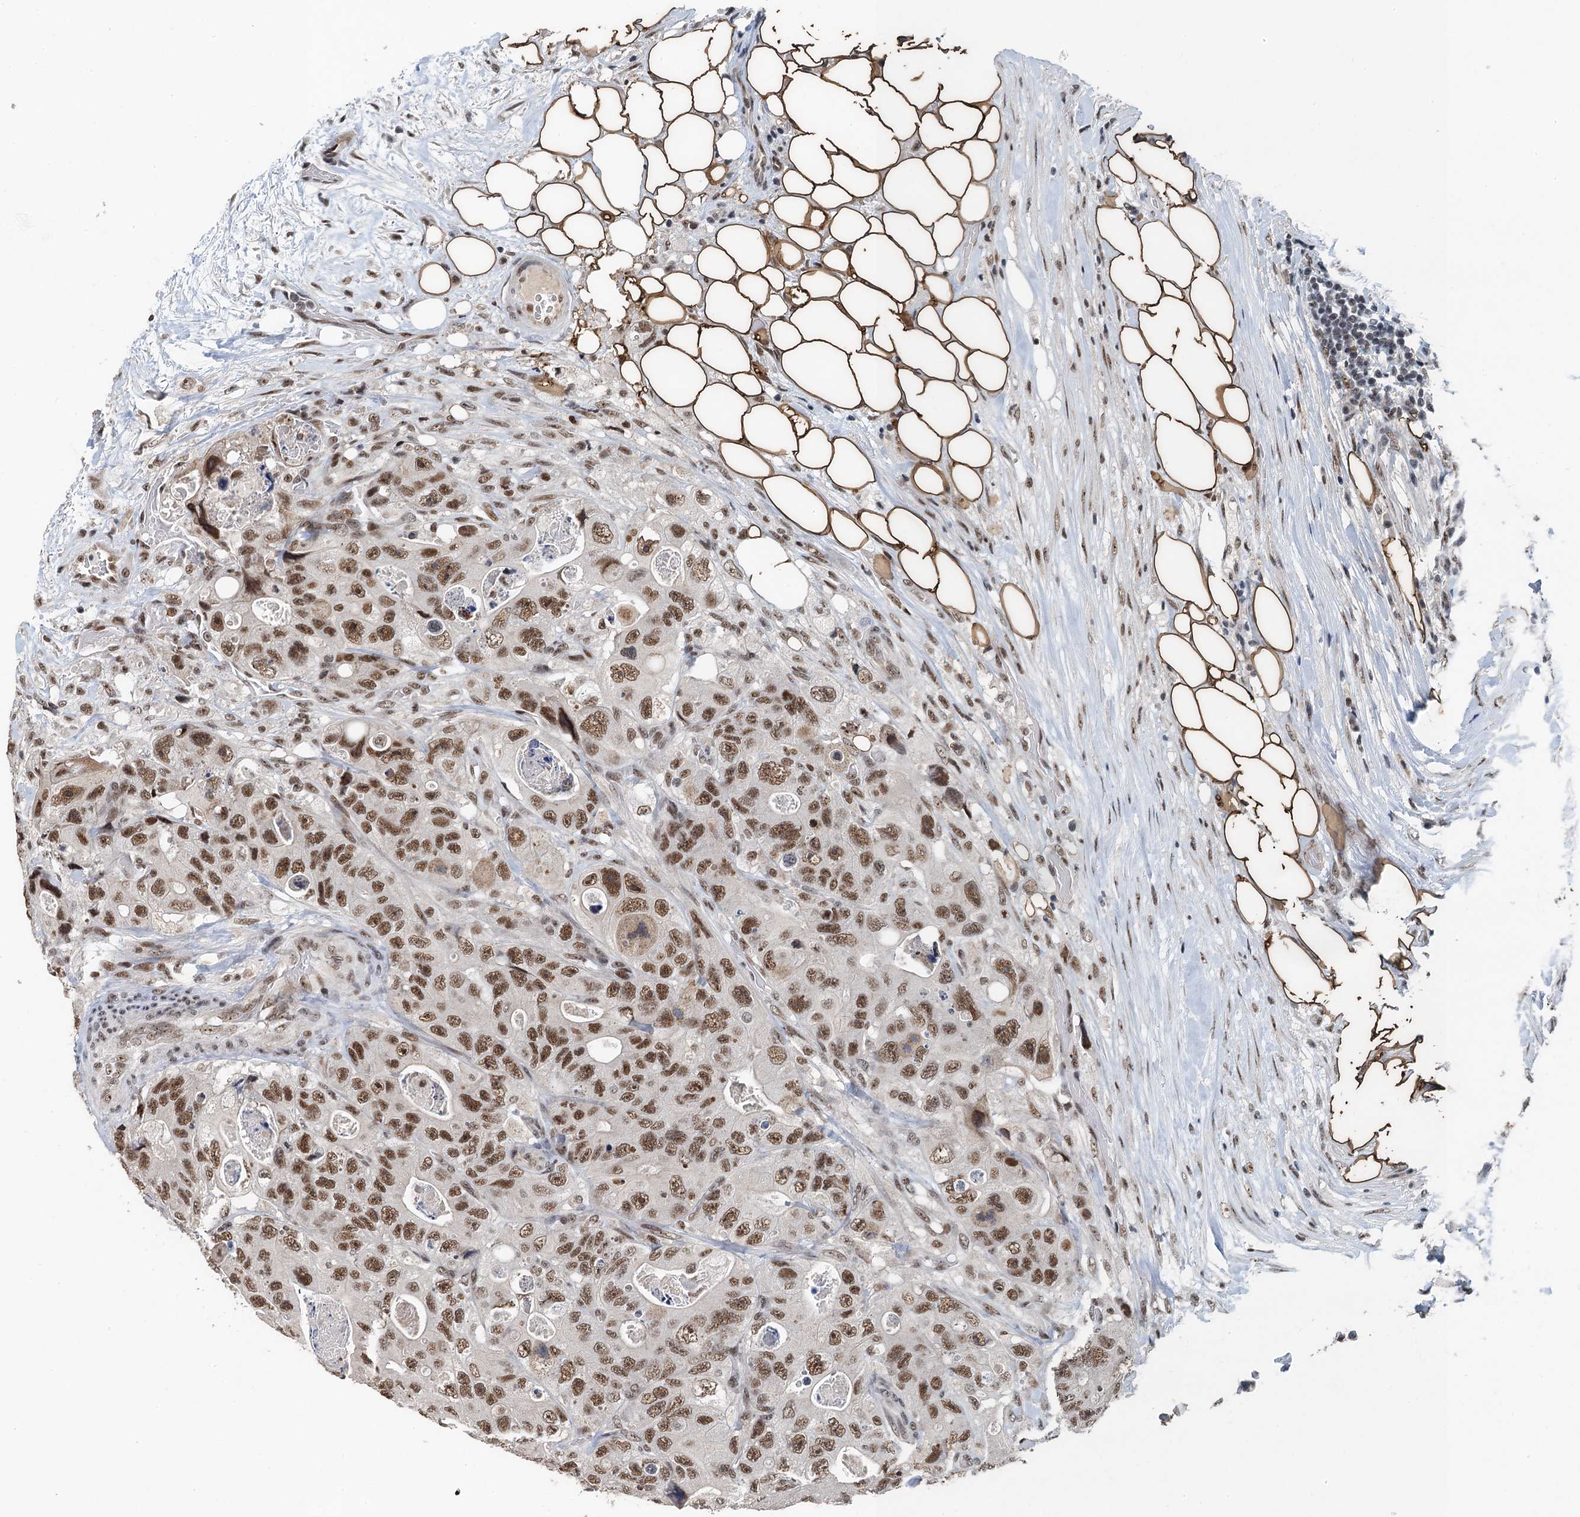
{"staining": {"intensity": "moderate", "quantity": ">75%", "location": "nuclear"}, "tissue": "colorectal cancer", "cell_type": "Tumor cells", "image_type": "cancer", "snomed": [{"axis": "morphology", "description": "Adenocarcinoma, NOS"}, {"axis": "topography", "description": "Colon"}], "caption": "Protein staining of colorectal adenocarcinoma tissue displays moderate nuclear staining in approximately >75% of tumor cells. Nuclei are stained in blue.", "gene": "MTA3", "patient": {"sex": "female", "age": 46}}